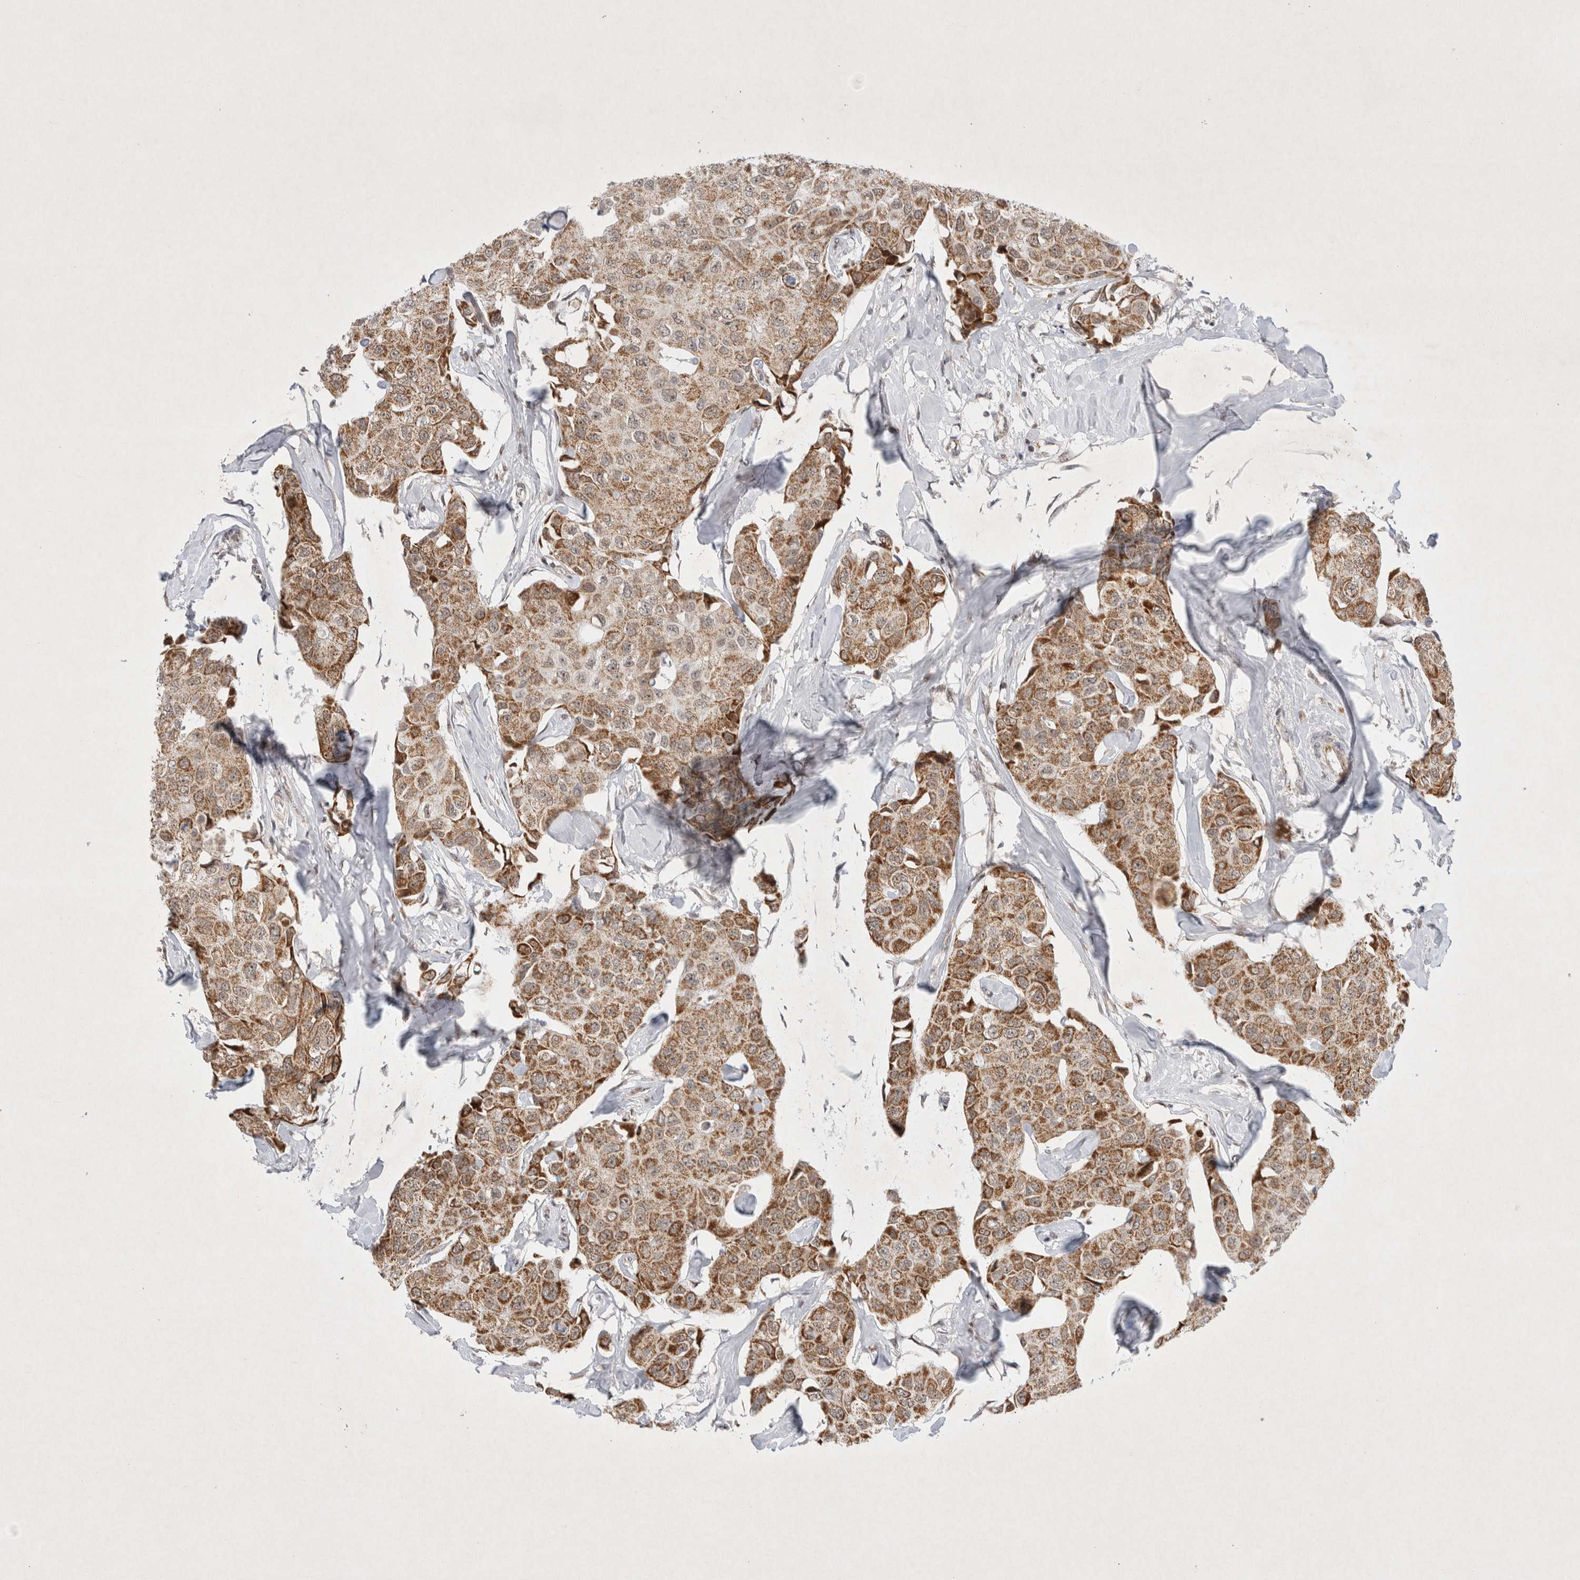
{"staining": {"intensity": "moderate", "quantity": ">75%", "location": "cytoplasmic/membranous"}, "tissue": "breast cancer", "cell_type": "Tumor cells", "image_type": "cancer", "snomed": [{"axis": "morphology", "description": "Duct carcinoma"}, {"axis": "topography", "description": "Breast"}], "caption": "Invasive ductal carcinoma (breast) stained with a brown dye shows moderate cytoplasmic/membranous positive positivity in about >75% of tumor cells.", "gene": "MRPL37", "patient": {"sex": "female", "age": 80}}